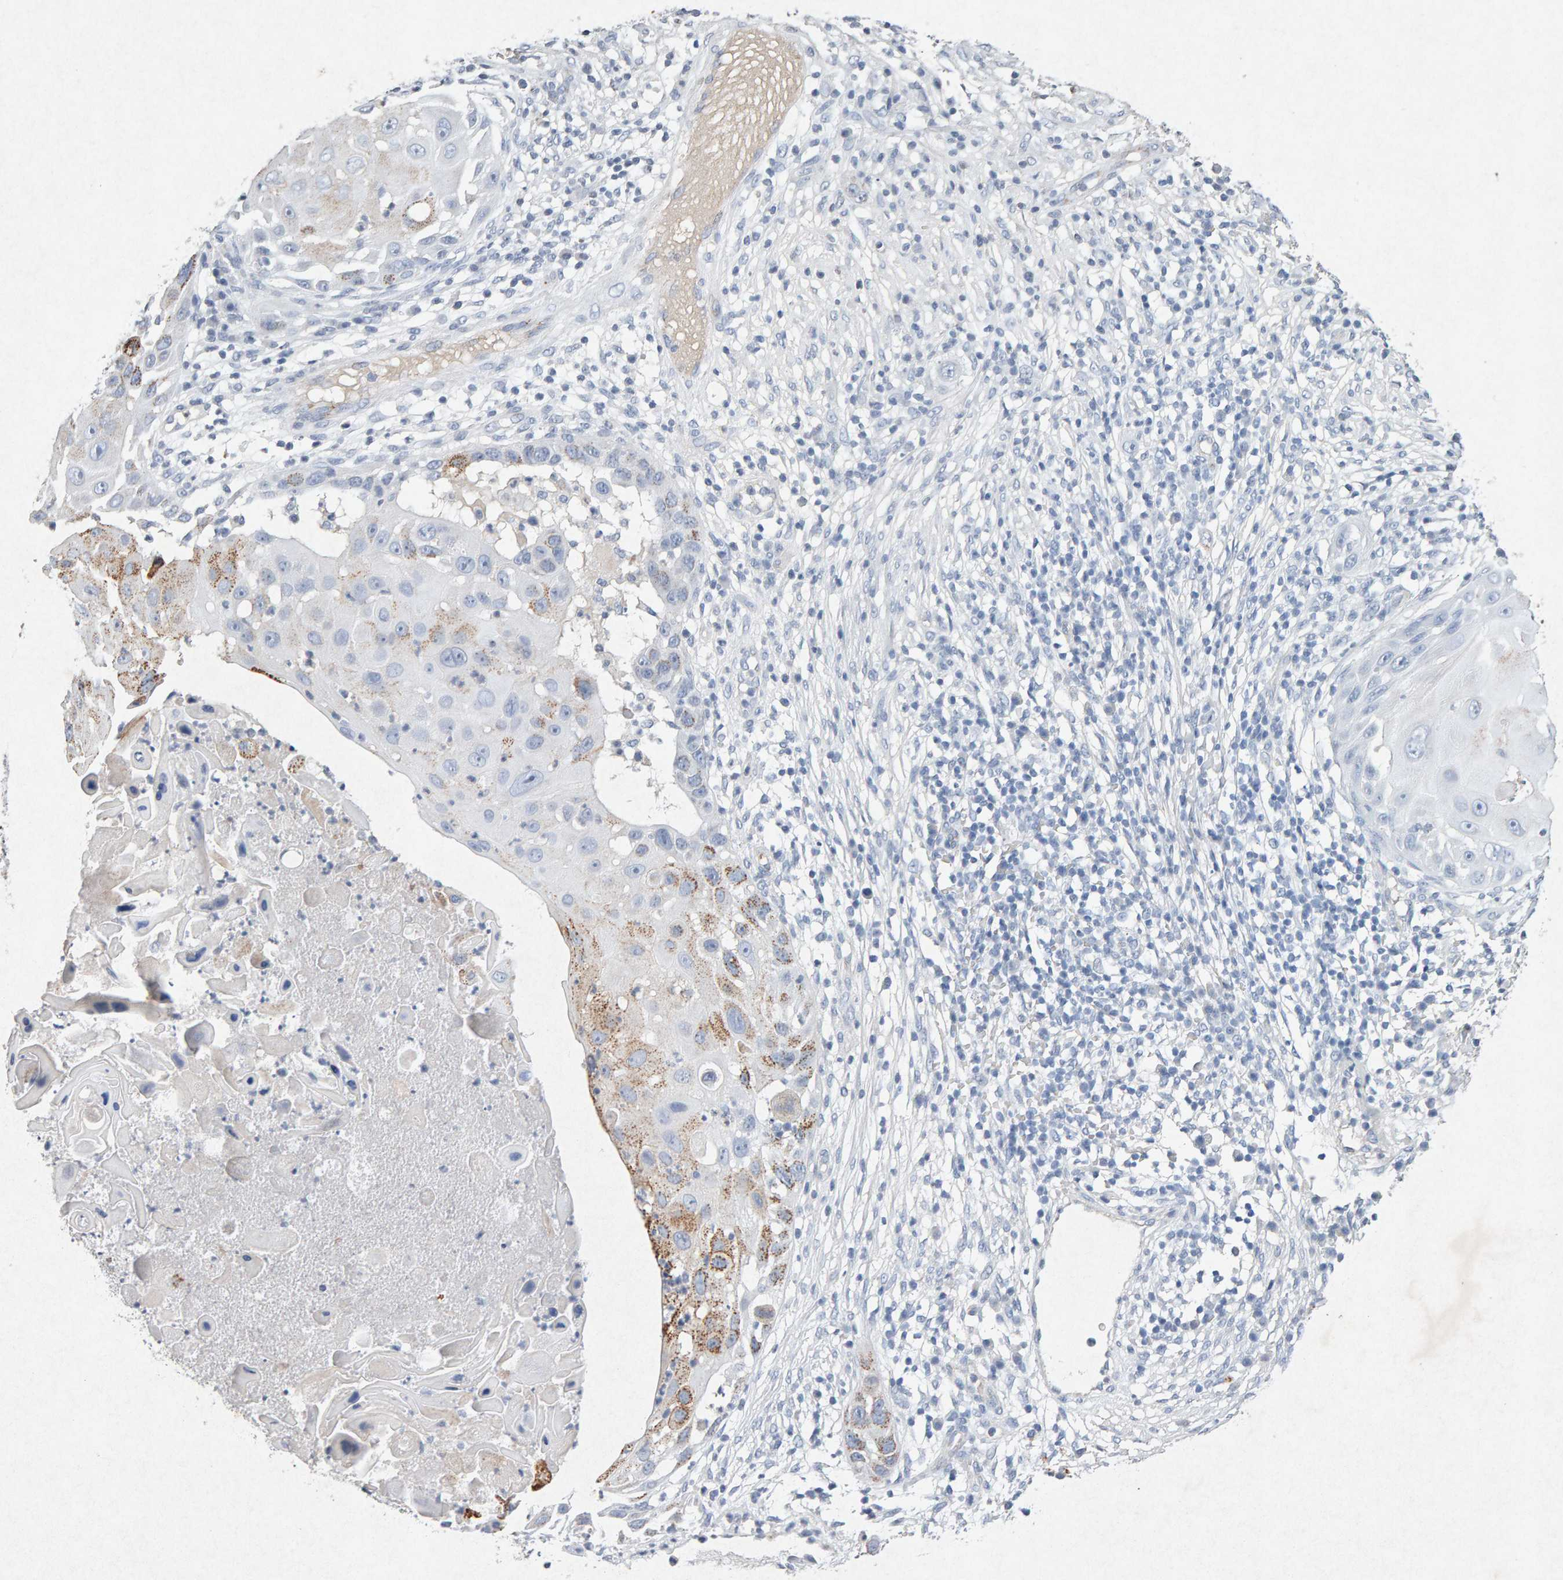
{"staining": {"intensity": "moderate", "quantity": "<25%", "location": "cytoplasmic/membranous"}, "tissue": "skin cancer", "cell_type": "Tumor cells", "image_type": "cancer", "snomed": [{"axis": "morphology", "description": "Squamous cell carcinoma, NOS"}, {"axis": "topography", "description": "Skin"}], "caption": "A low amount of moderate cytoplasmic/membranous staining is seen in about <25% of tumor cells in squamous cell carcinoma (skin) tissue.", "gene": "PTPRM", "patient": {"sex": "female", "age": 44}}